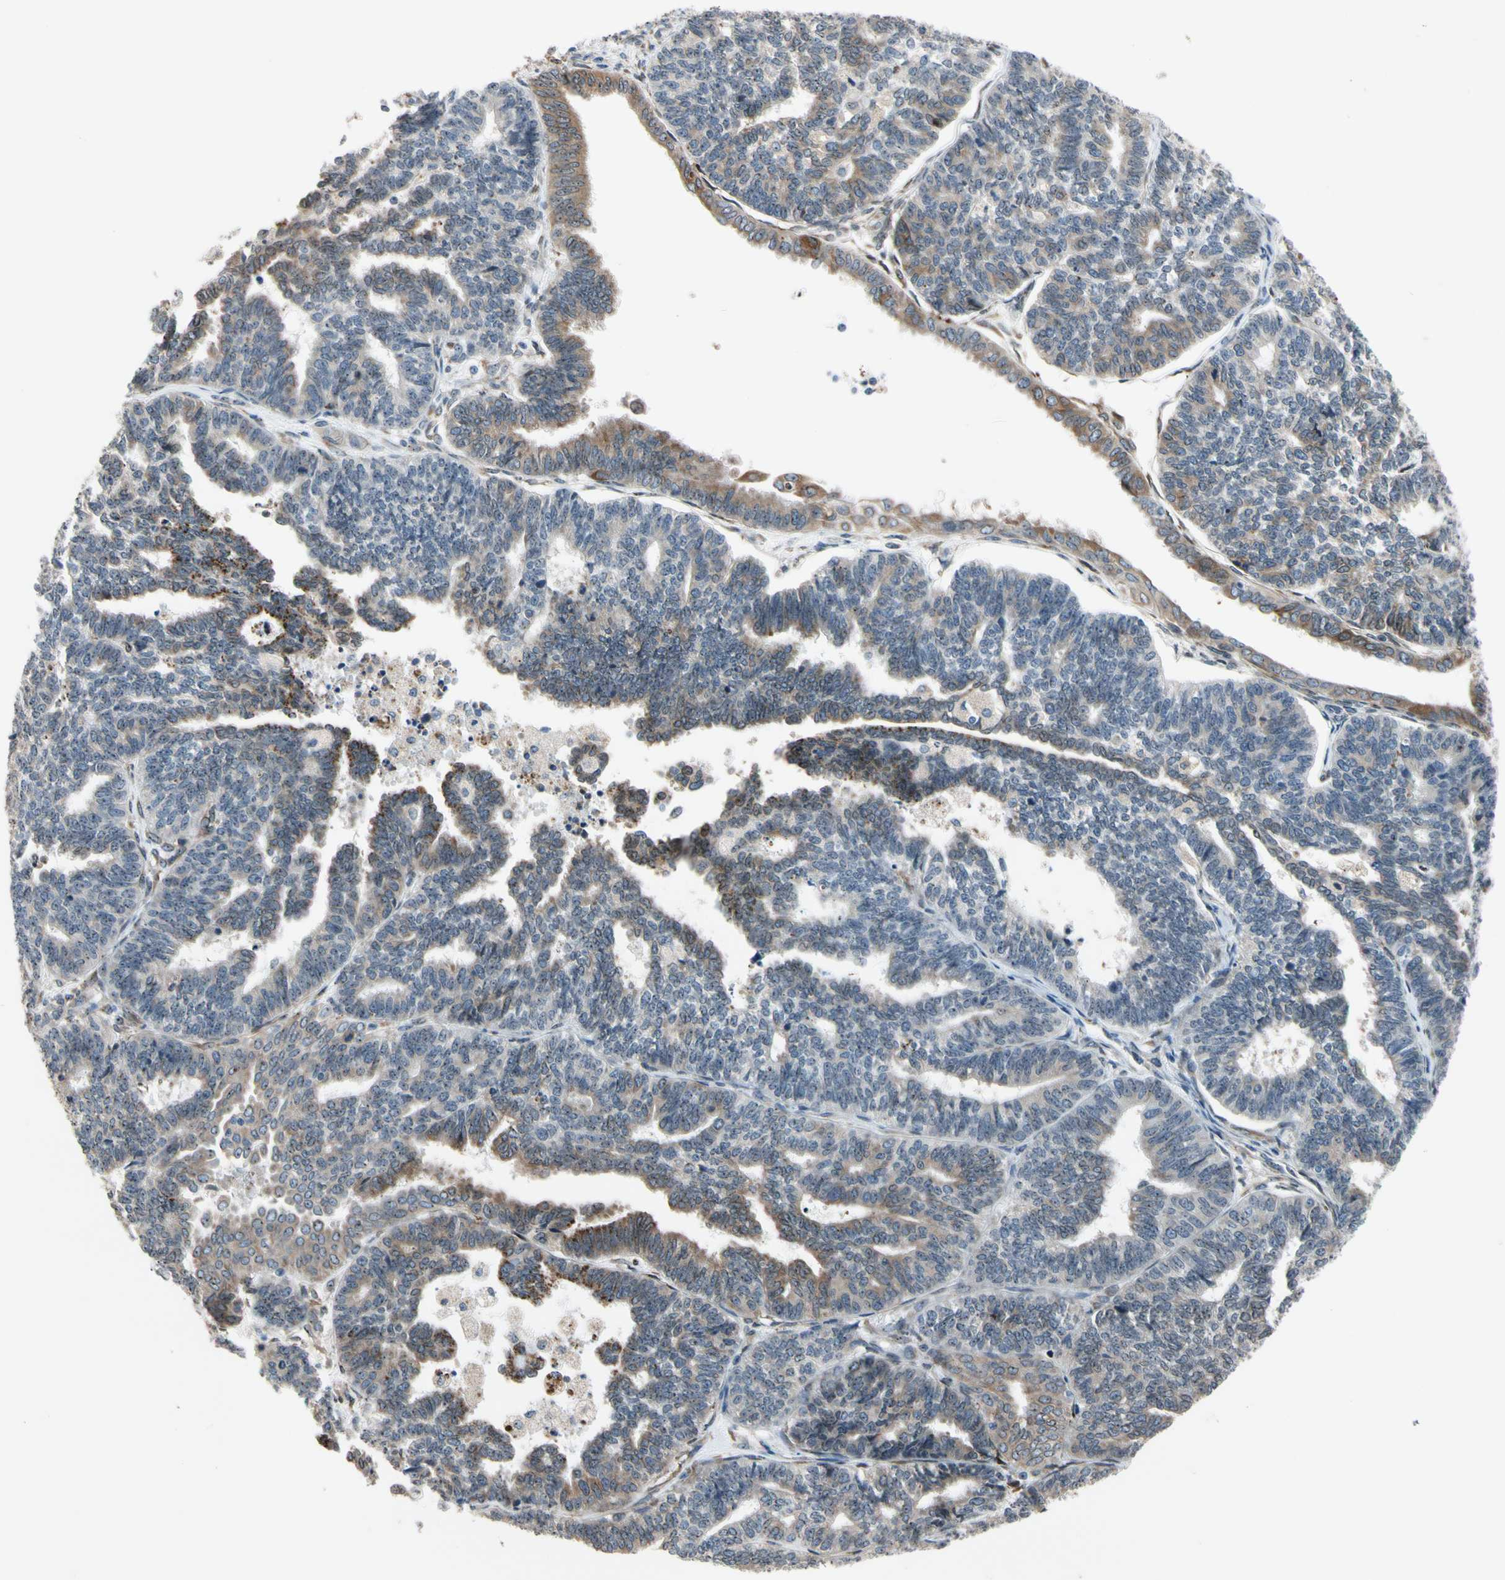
{"staining": {"intensity": "weak", "quantity": ">75%", "location": "cytoplasmic/membranous"}, "tissue": "endometrial cancer", "cell_type": "Tumor cells", "image_type": "cancer", "snomed": [{"axis": "morphology", "description": "Adenocarcinoma, NOS"}, {"axis": "topography", "description": "Endometrium"}], "caption": "Tumor cells reveal low levels of weak cytoplasmic/membranous positivity in about >75% of cells in endometrial adenocarcinoma.", "gene": "TMED7", "patient": {"sex": "female", "age": 70}}